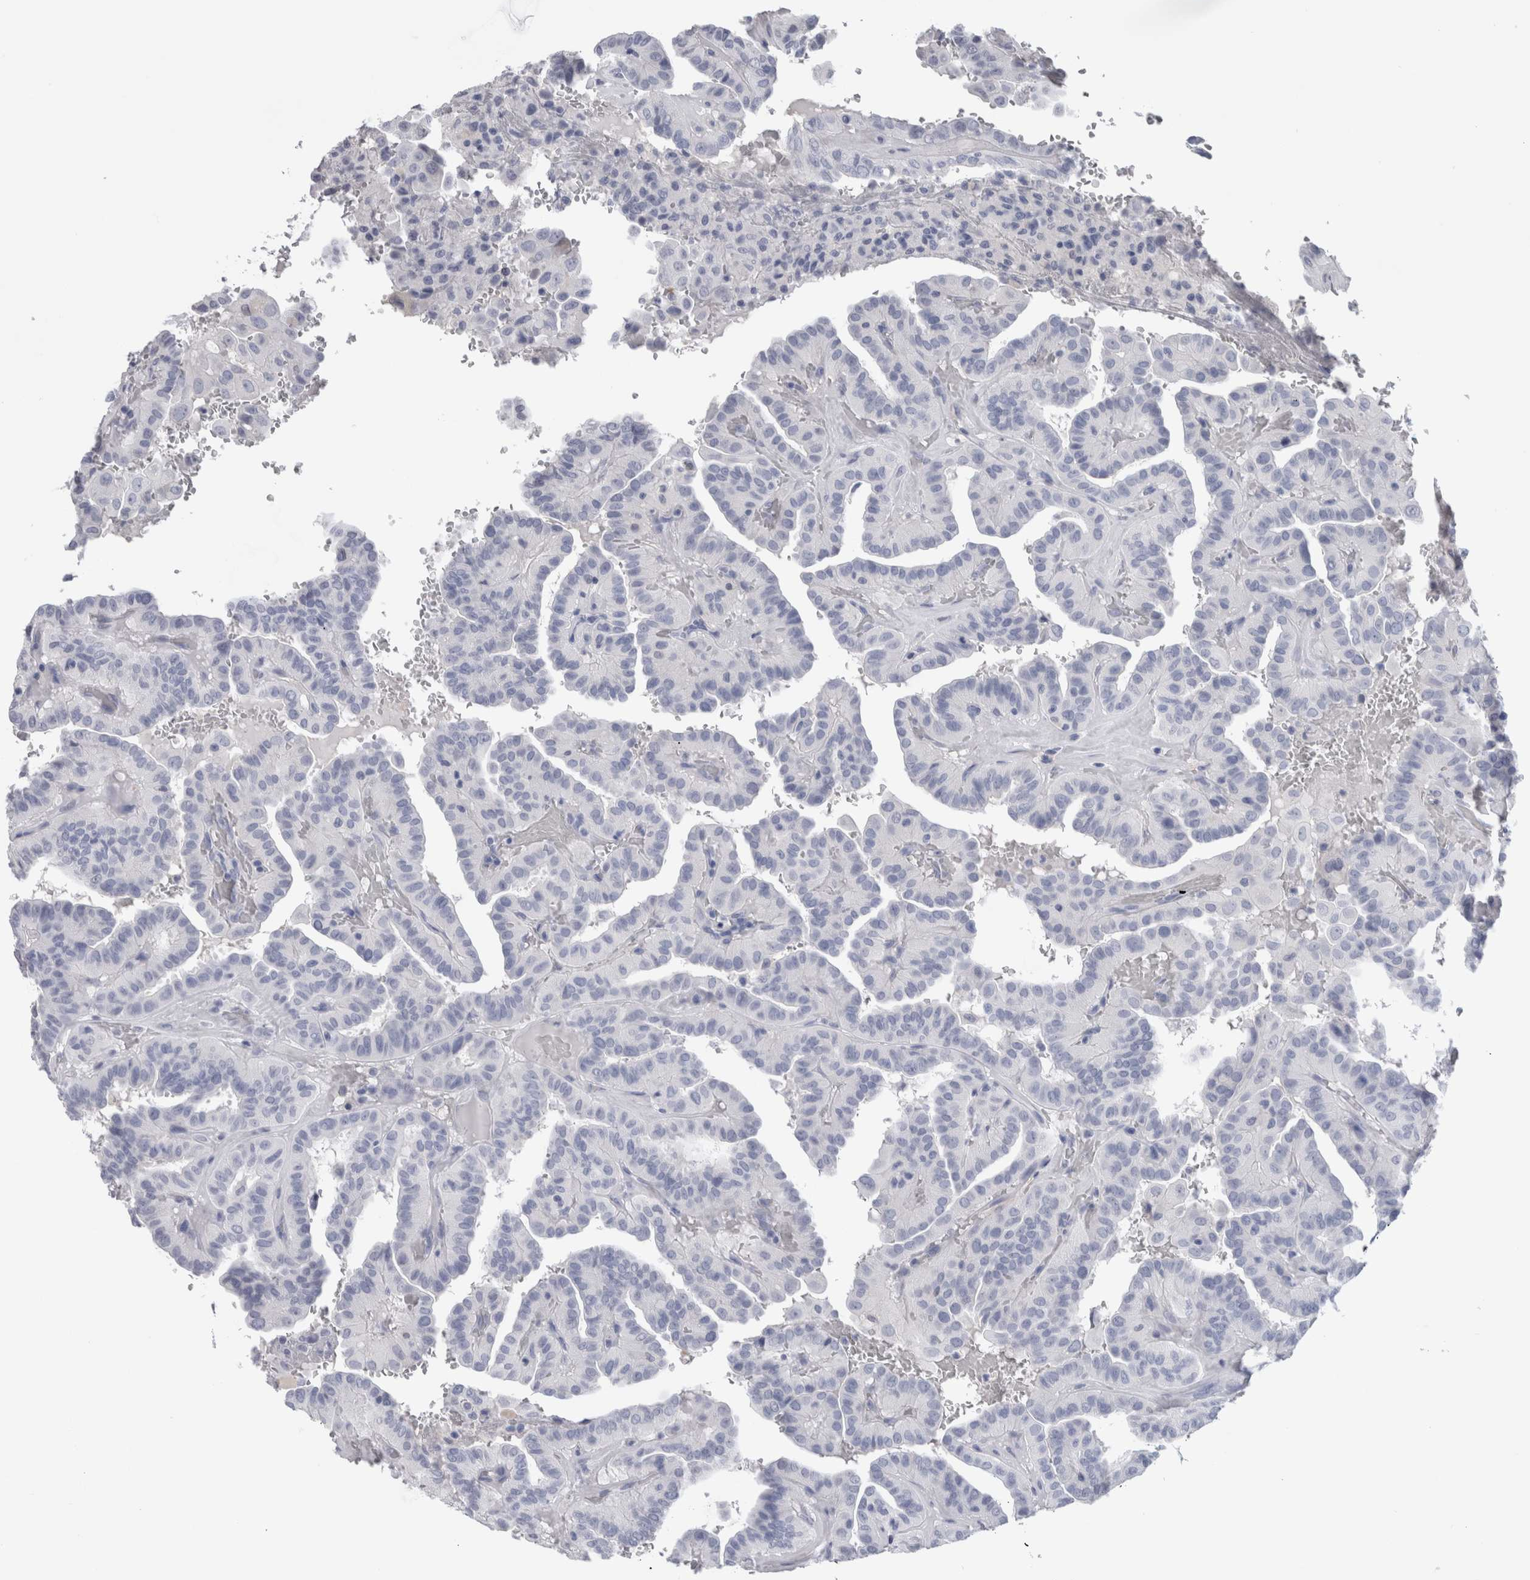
{"staining": {"intensity": "negative", "quantity": "none", "location": "none"}, "tissue": "thyroid cancer", "cell_type": "Tumor cells", "image_type": "cancer", "snomed": [{"axis": "morphology", "description": "Papillary adenocarcinoma, NOS"}, {"axis": "topography", "description": "Thyroid gland"}], "caption": "Tumor cells are negative for protein expression in human thyroid cancer (papillary adenocarcinoma).", "gene": "CA8", "patient": {"sex": "male", "age": 77}}